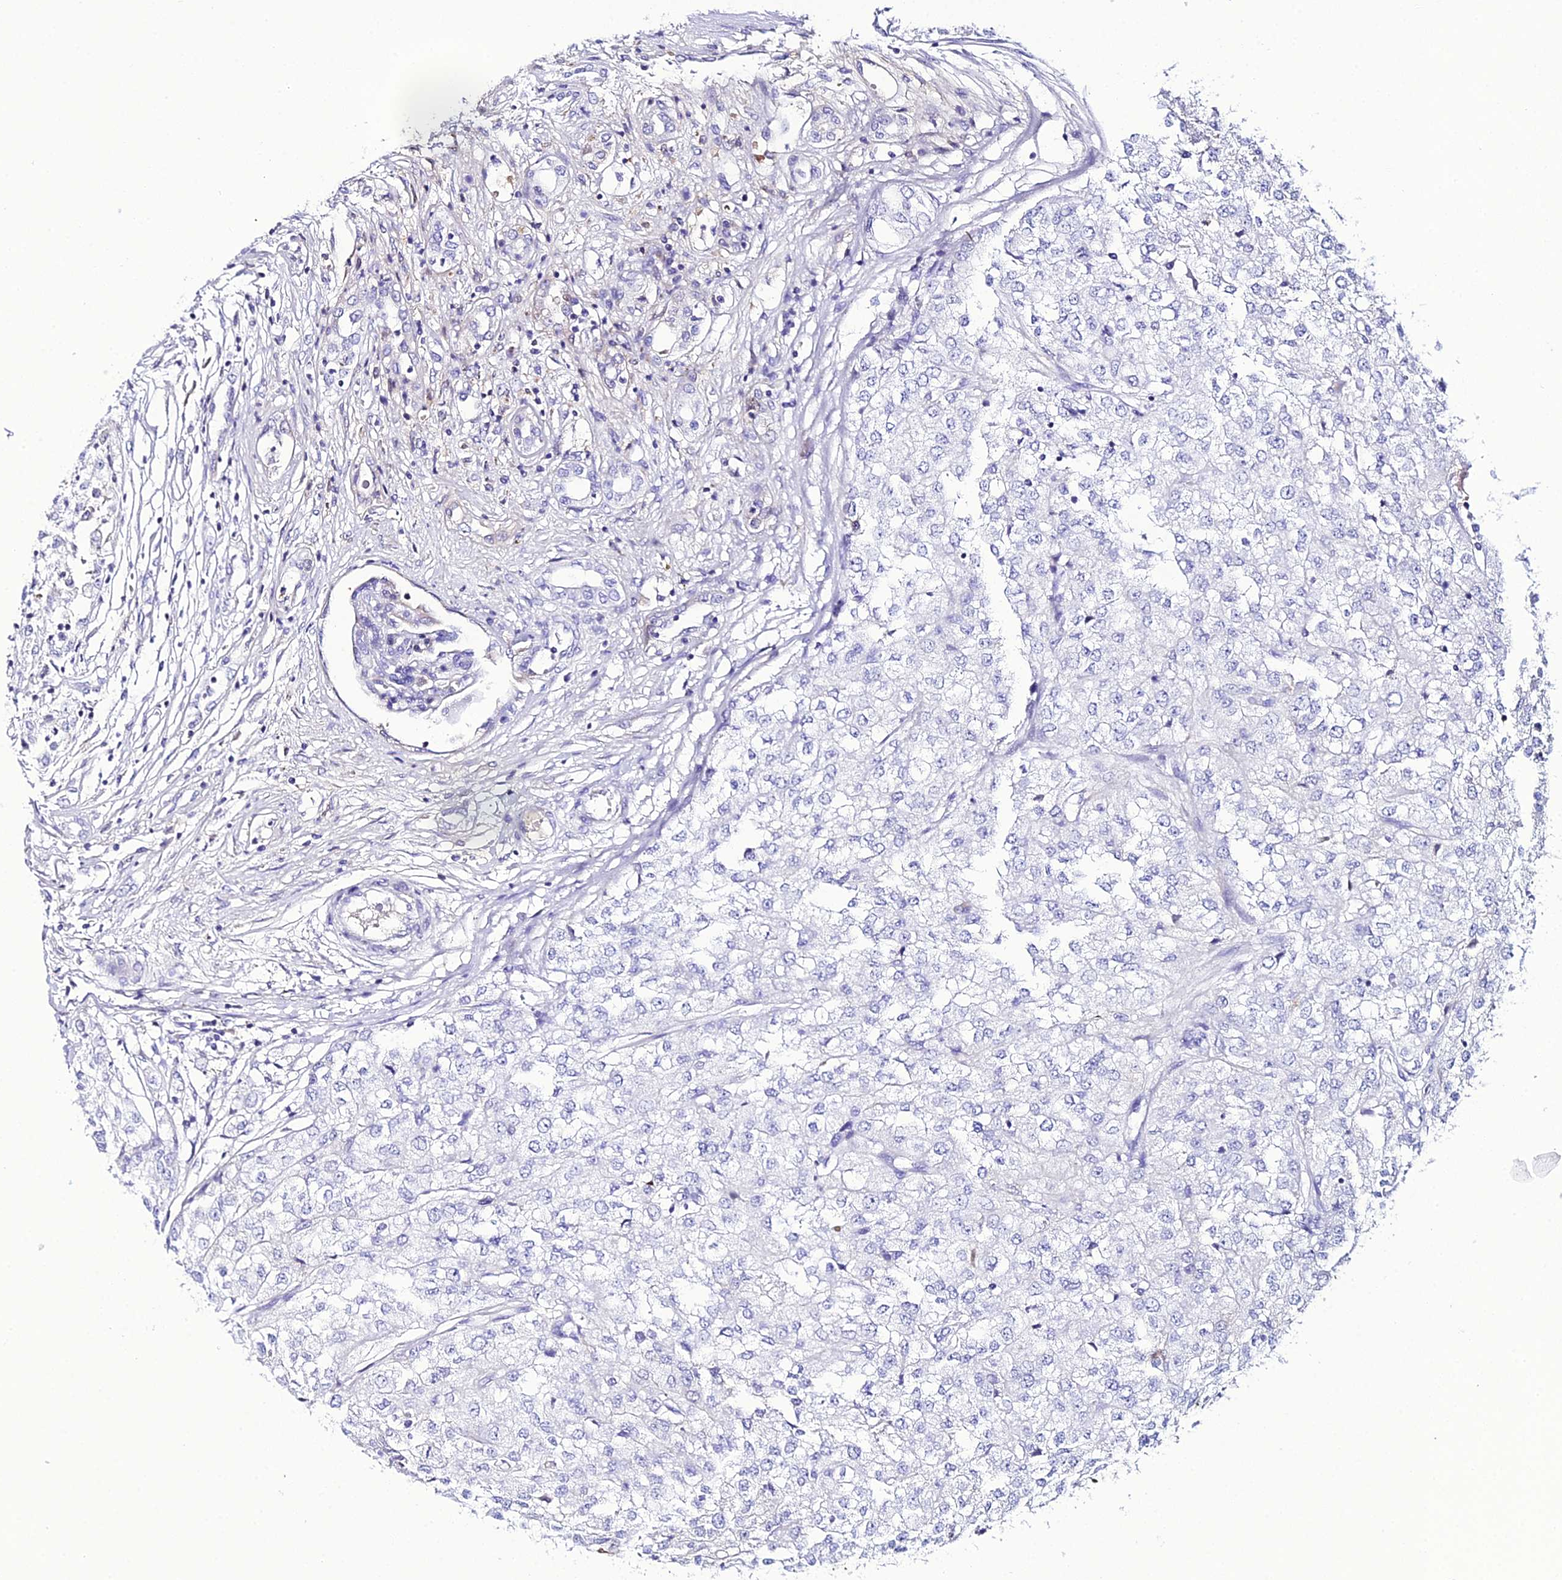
{"staining": {"intensity": "negative", "quantity": "none", "location": "none"}, "tissue": "renal cancer", "cell_type": "Tumor cells", "image_type": "cancer", "snomed": [{"axis": "morphology", "description": "Adenocarcinoma, NOS"}, {"axis": "topography", "description": "Kidney"}], "caption": "Tumor cells are negative for brown protein staining in renal cancer. (DAB (3,3'-diaminobenzidine) immunohistochemistry, high magnification).", "gene": "DEFB132", "patient": {"sex": "female", "age": 54}}